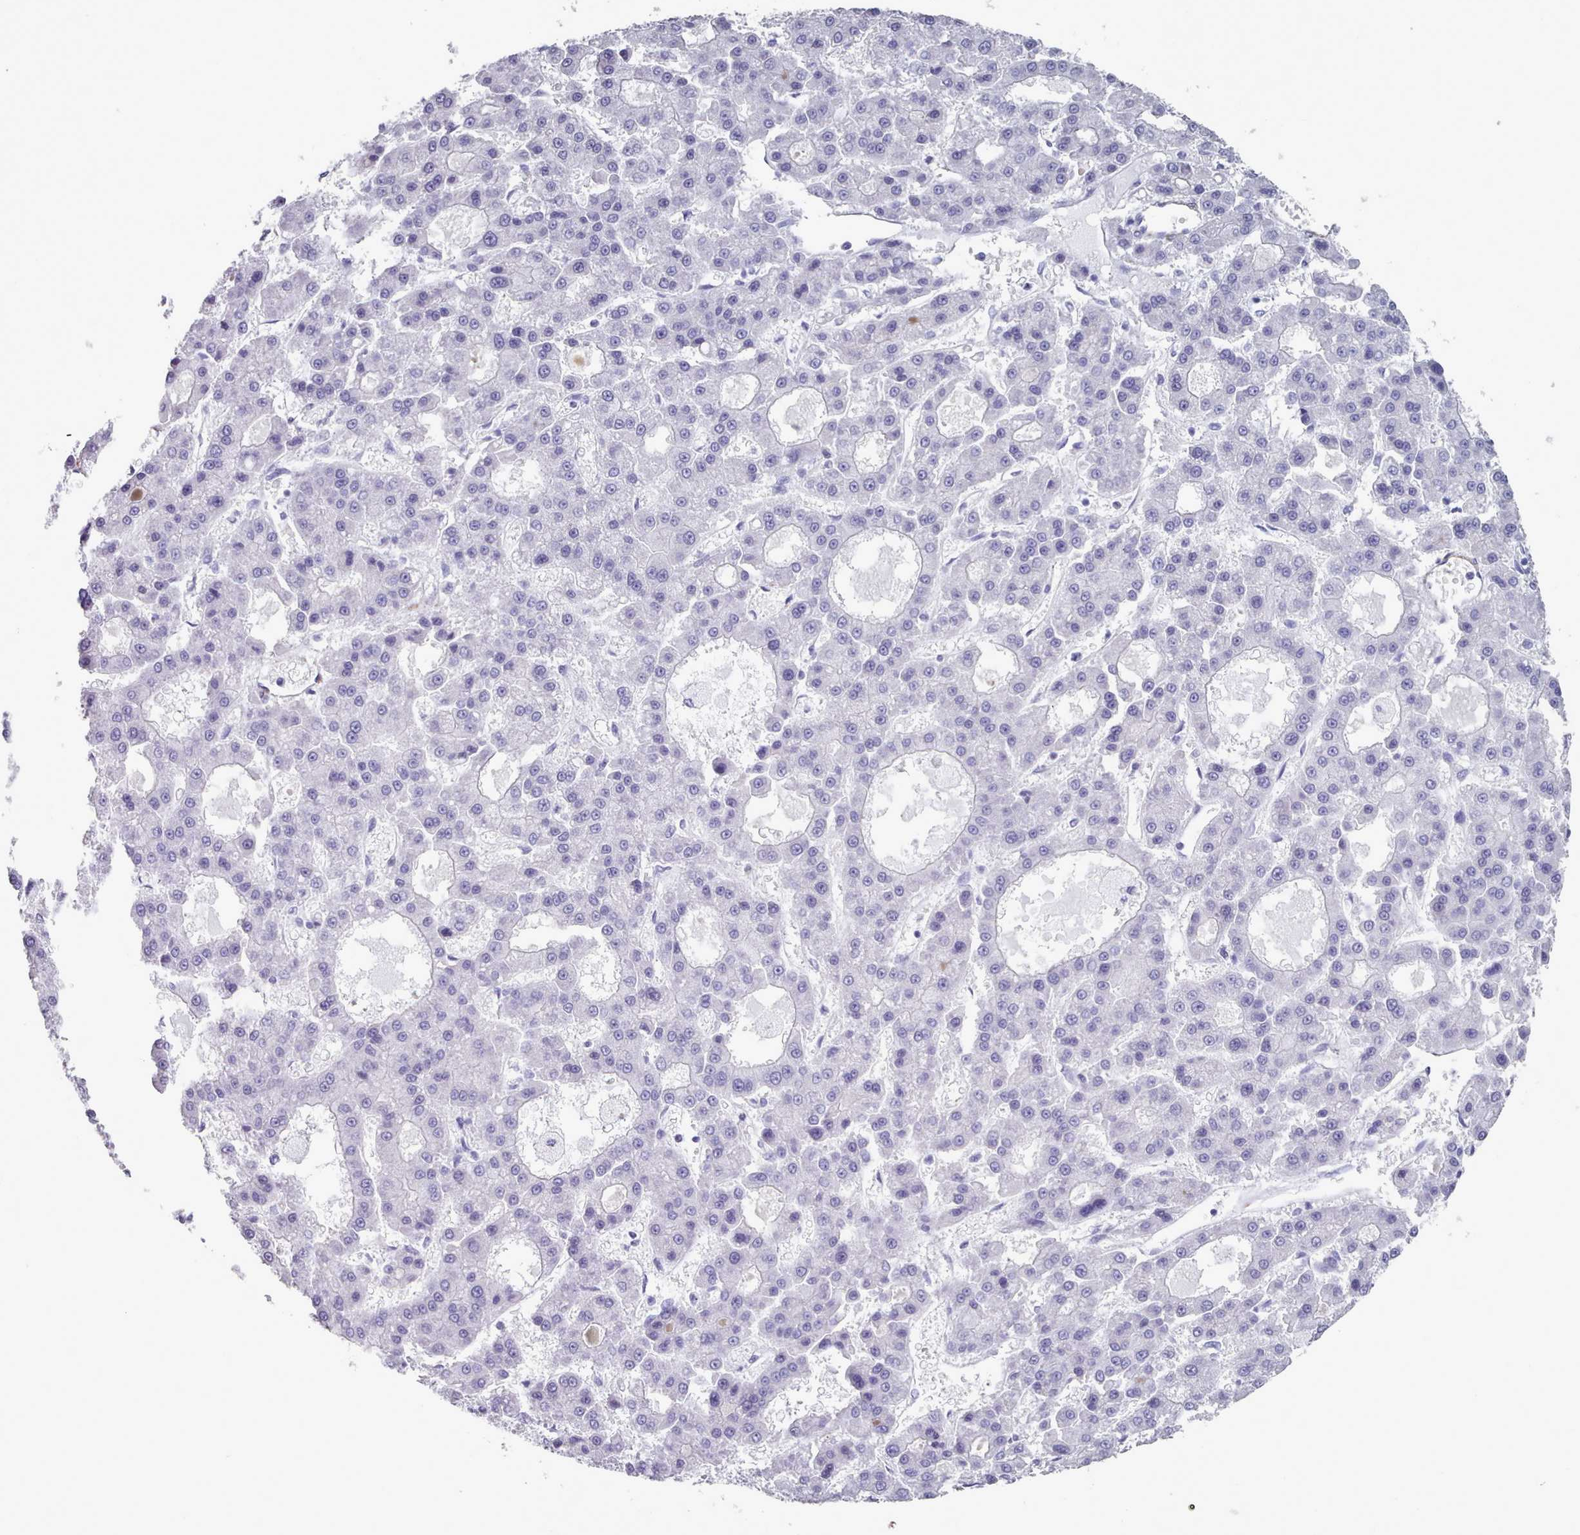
{"staining": {"intensity": "negative", "quantity": "none", "location": "none"}, "tissue": "liver cancer", "cell_type": "Tumor cells", "image_type": "cancer", "snomed": [{"axis": "morphology", "description": "Carcinoma, Hepatocellular, NOS"}, {"axis": "topography", "description": "Liver"}], "caption": "IHC micrograph of neoplastic tissue: liver cancer (hepatocellular carcinoma) stained with DAB exhibits no significant protein positivity in tumor cells.", "gene": "FPGS", "patient": {"sex": "male", "age": 70}}